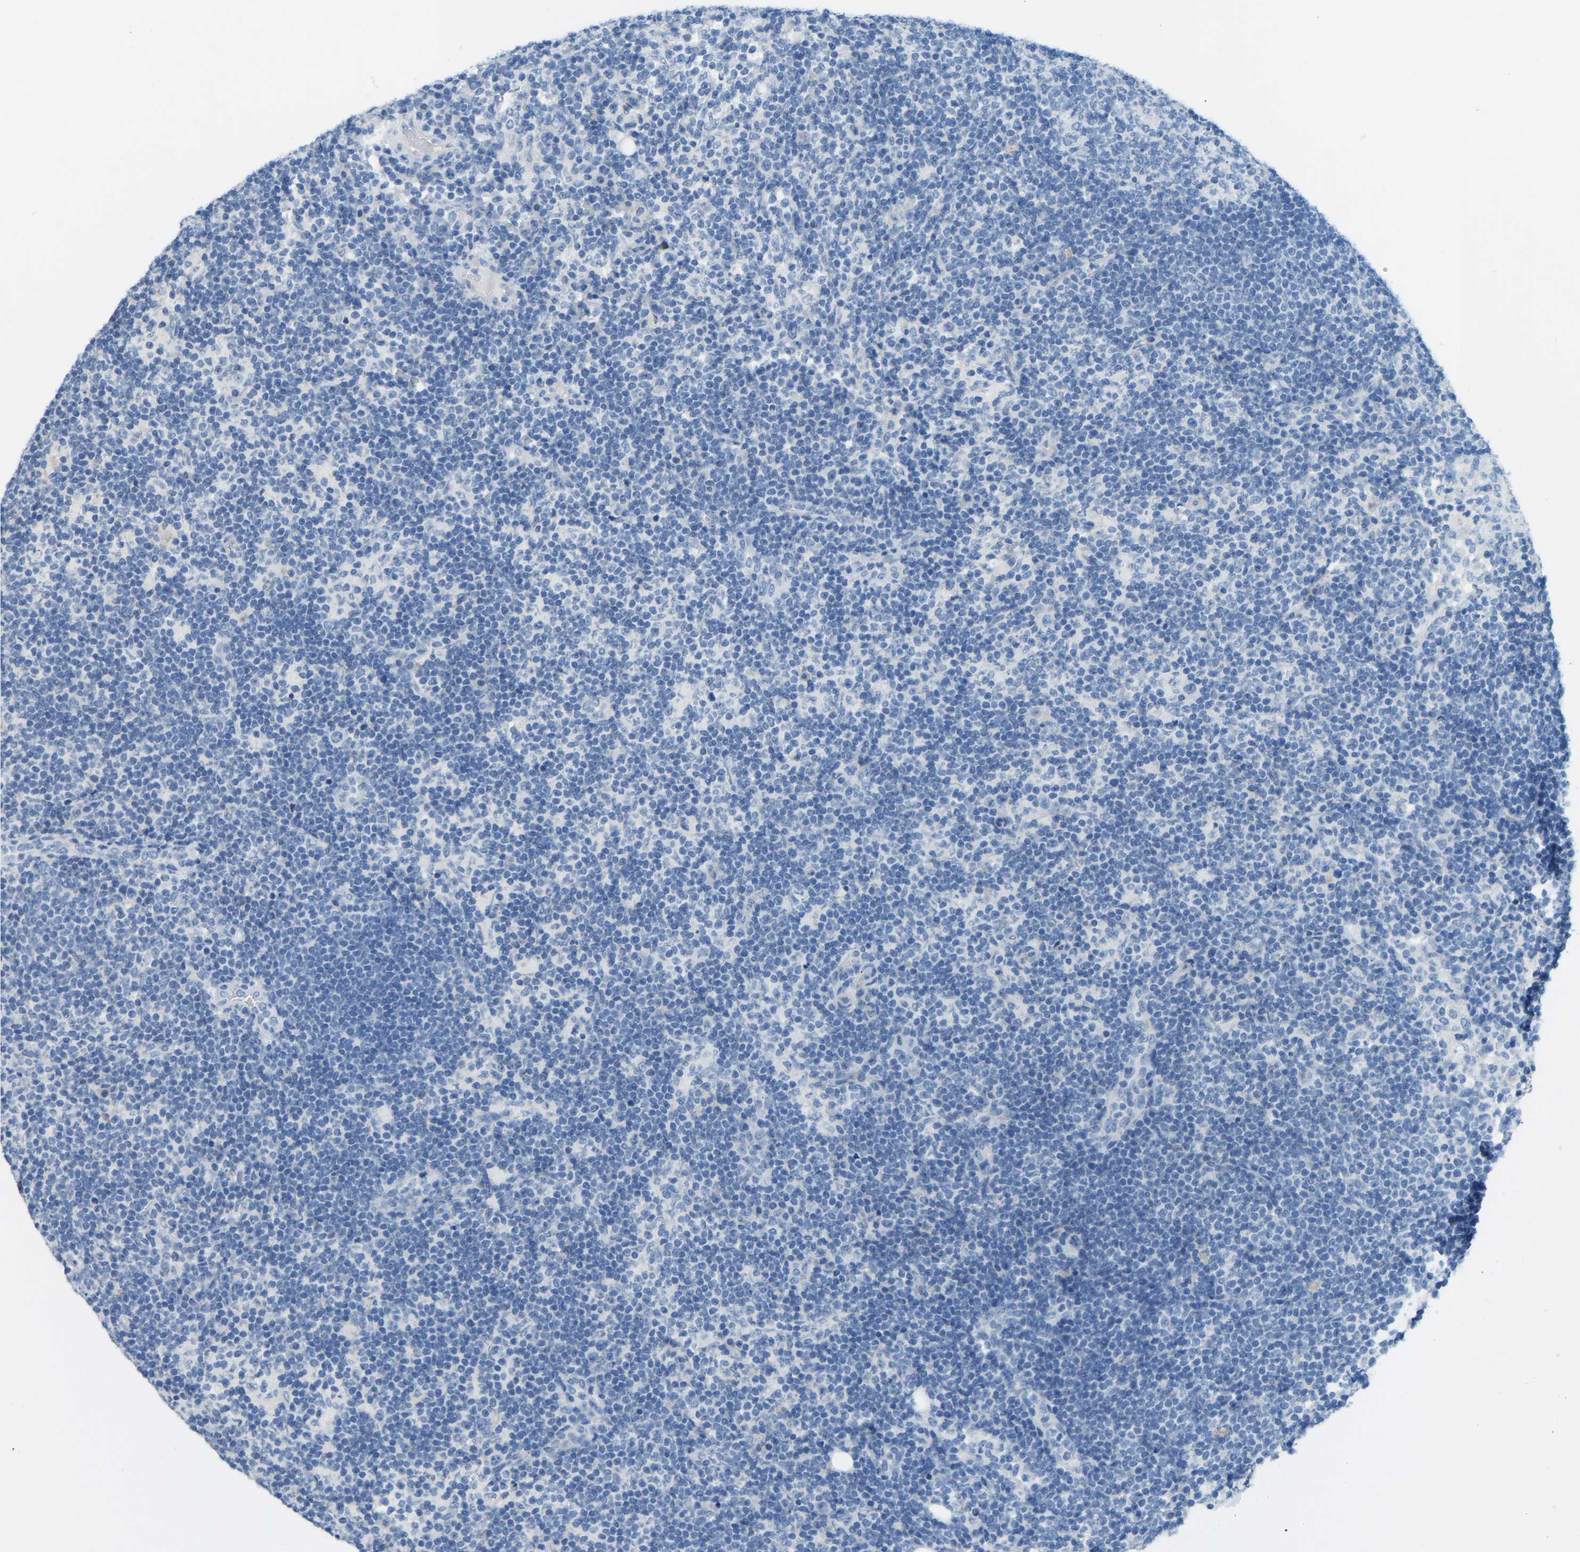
{"staining": {"intensity": "negative", "quantity": "none", "location": "none"}, "tissue": "lymph node", "cell_type": "Germinal center cells", "image_type": "normal", "snomed": [{"axis": "morphology", "description": "Normal tissue, NOS"}, {"axis": "morphology", "description": "Carcinoid, malignant, NOS"}, {"axis": "topography", "description": "Lymph node"}], "caption": "The image demonstrates no staining of germinal center cells in normal lymph node.", "gene": "ATP1A1", "patient": {"sex": "male", "age": 47}}